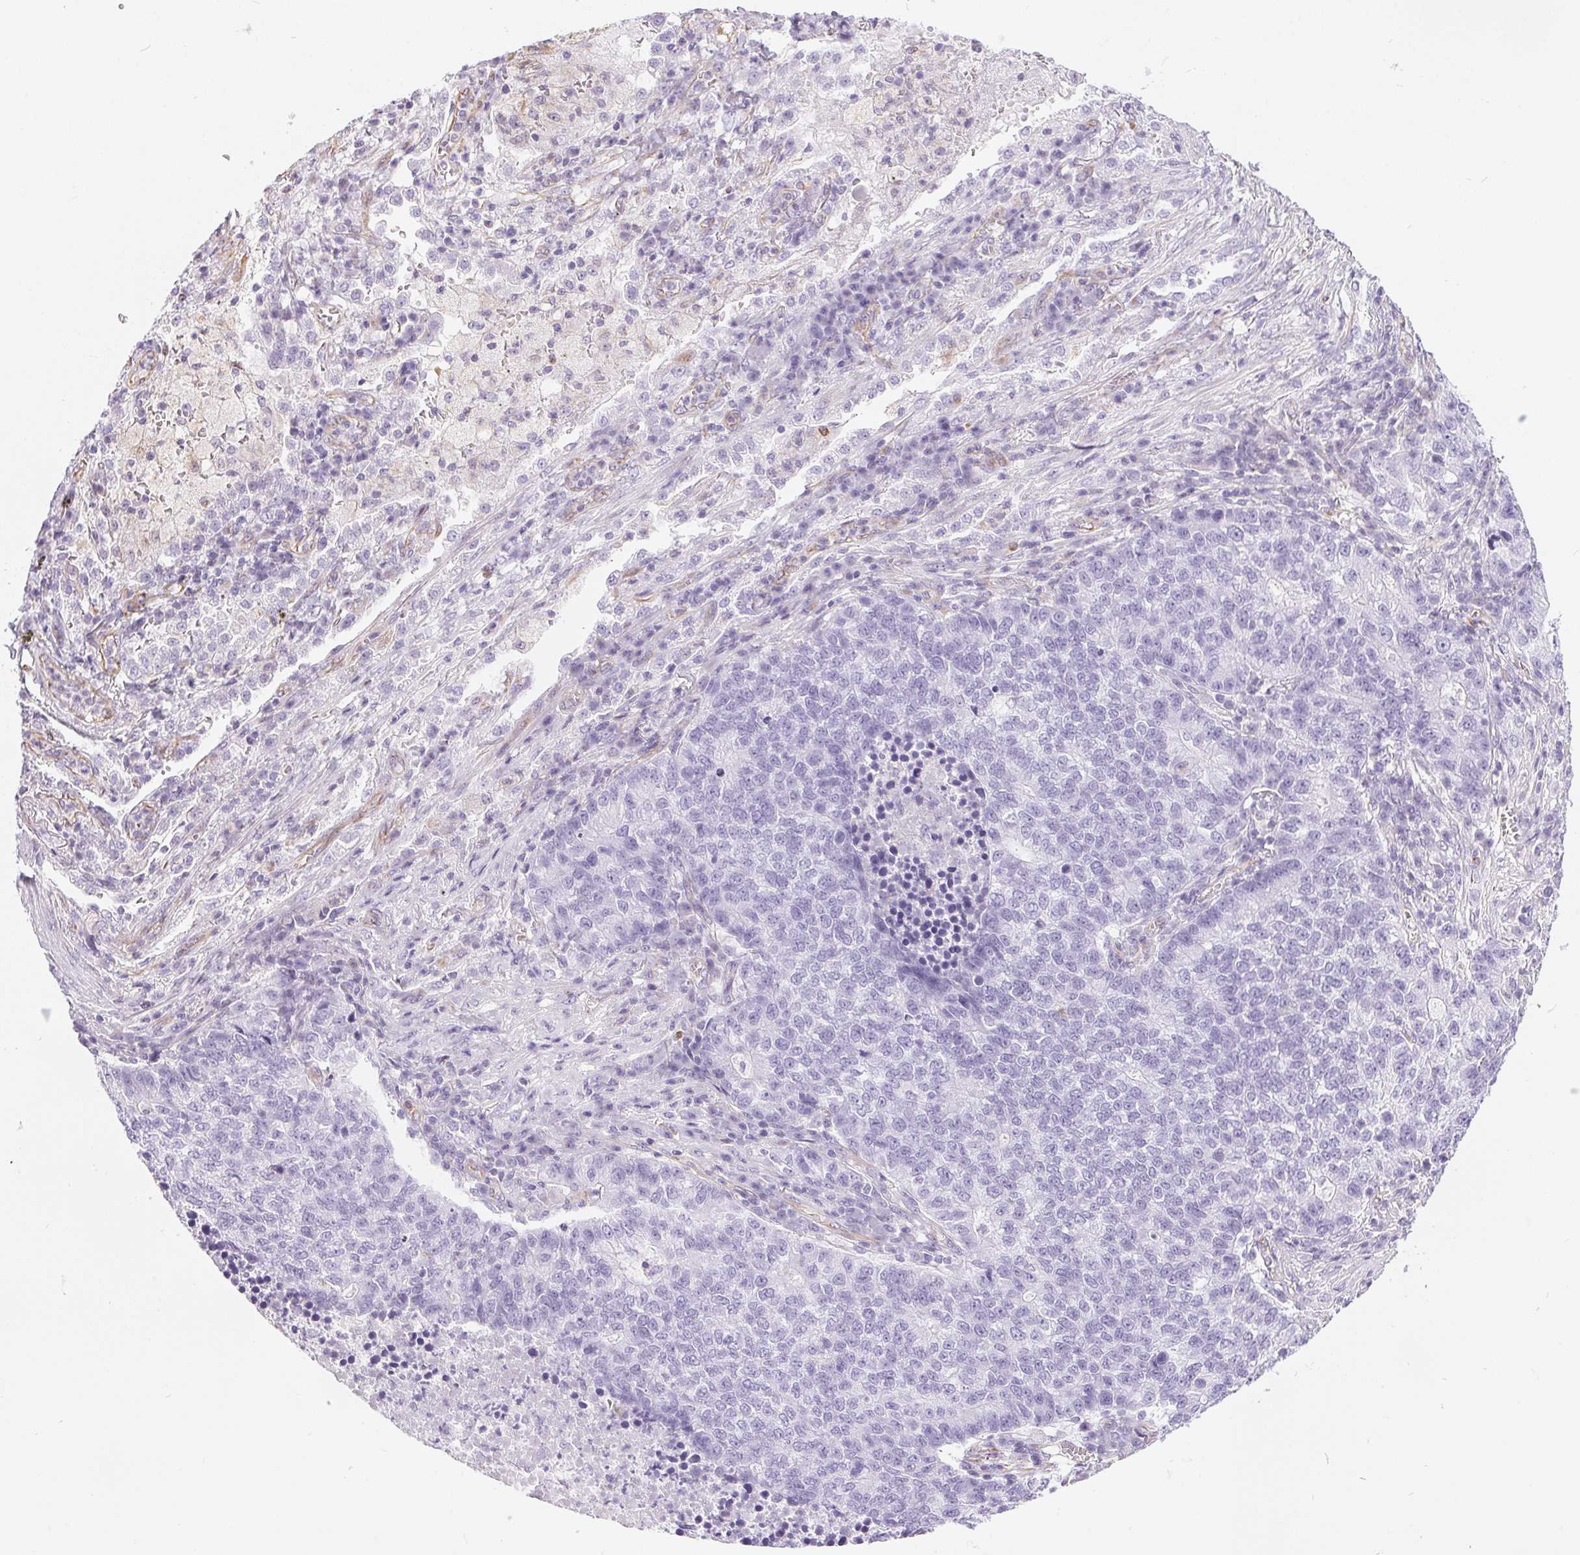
{"staining": {"intensity": "negative", "quantity": "none", "location": "none"}, "tissue": "lung cancer", "cell_type": "Tumor cells", "image_type": "cancer", "snomed": [{"axis": "morphology", "description": "Adenocarcinoma, NOS"}, {"axis": "topography", "description": "Lung"}], "caption": "Tumor cells are negative for protein expression in human lung cancer. Brightfield microscopy of immunohistochemistry (IHC) stained with DAB (3,3'-diaminobenzidine) (brown) and hematoxylin (blue), captured at high magnification.", "gene": "GFAP", "patient": {"sex": "male", "age": 57}}